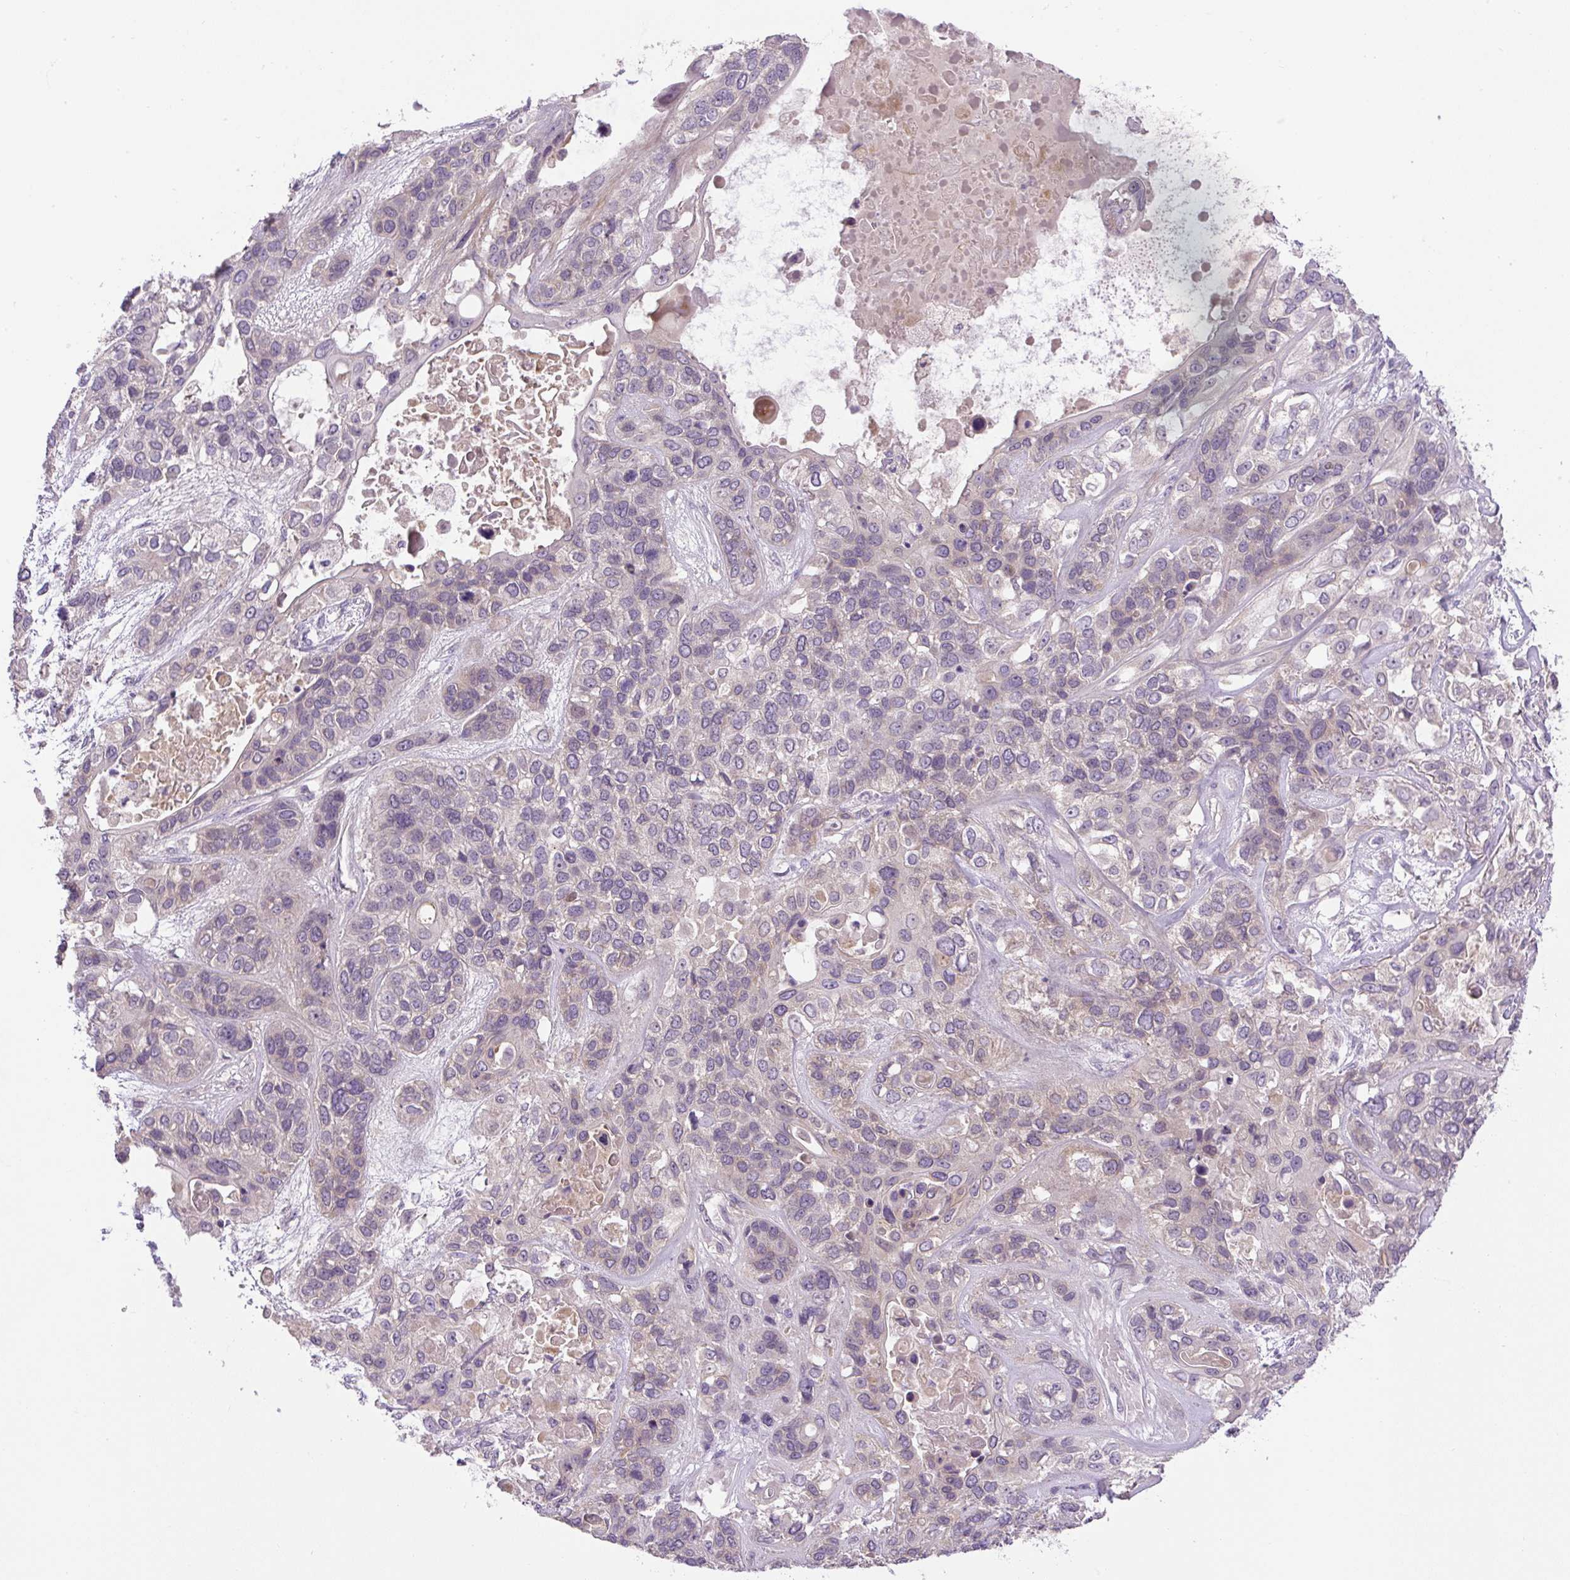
{"staining": {"intensity": "negative", "quantity": "none", "location": "none"}, "tissue": "lung cancer", "cell_type": "Tumor cells", "image_type": "cancer", "snomed": [{"axis": "morphology", "description": "Squamous cell carcinoma, NOS"}, {"axis": "topography", "description": "Lung"}], "caption": "High magnification brightfield microscopy of lung cancer stained with DAB (brown) and counterstained with hematoxylin (blue): tumor cells show no significant positivity. (IHC, brightfield microscopy, high magnification).", "gene": "UBL3", "patient": {"sex": "female", "age": 70}}